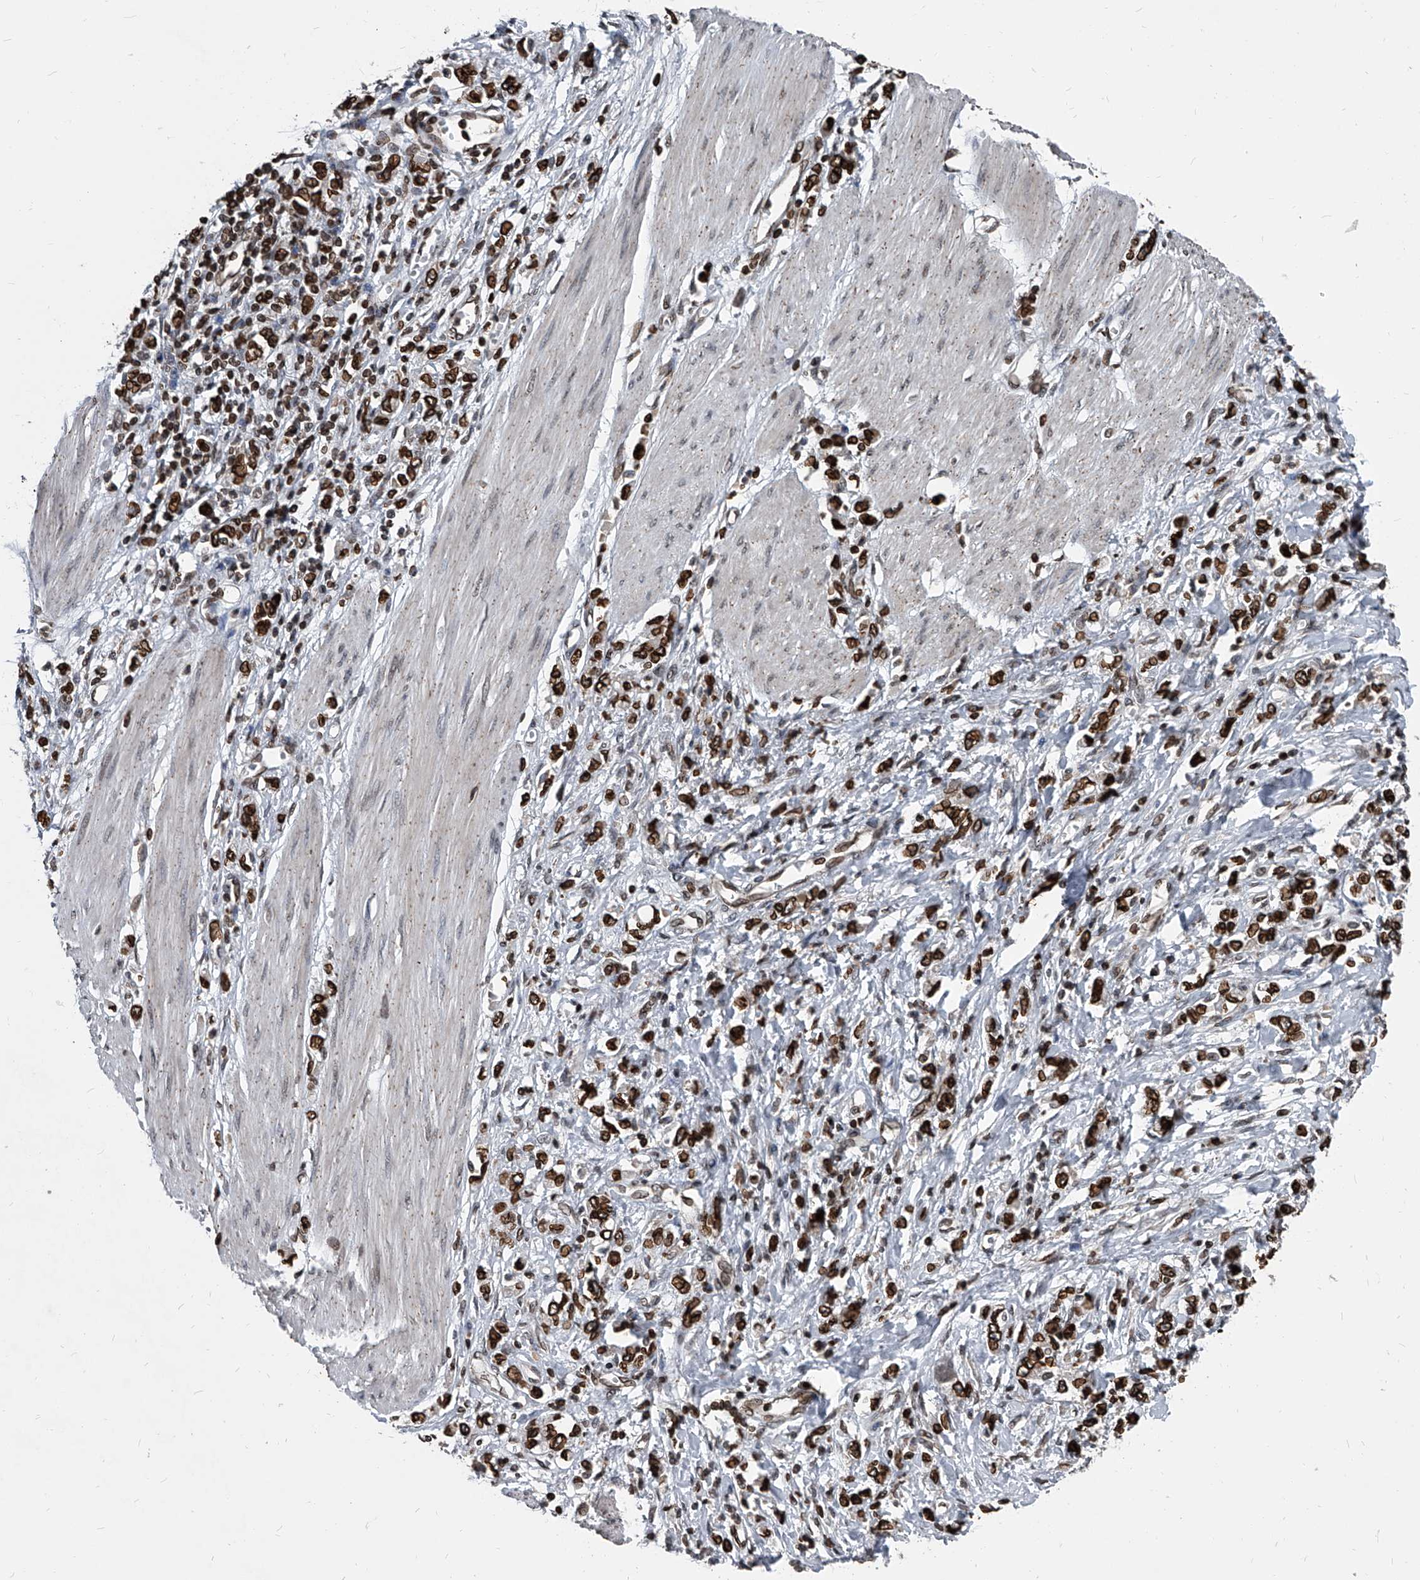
{"staining": {"intensity": "strong", "quantity": ">75%", "location": "cytoplasmic/membranous,nuclear"}, "tissue": "stomach cancer", "cell_type": "Tumor cells", "image_type": "cancer", "snomed": [{"axis": "morphology", "description": "Adenocarcinoma, NOS"}, {"axis": "topography", "description": "Stomach"}], "caption": "Approximately >75% of tumor cells in human stomach cancer display strong cytoplasmic/membranous and nuclear protein expression as visualized by brown immunohistochemical staining.", "gene": "PHF20", "patient": {"sex": "female", "age": 76}}